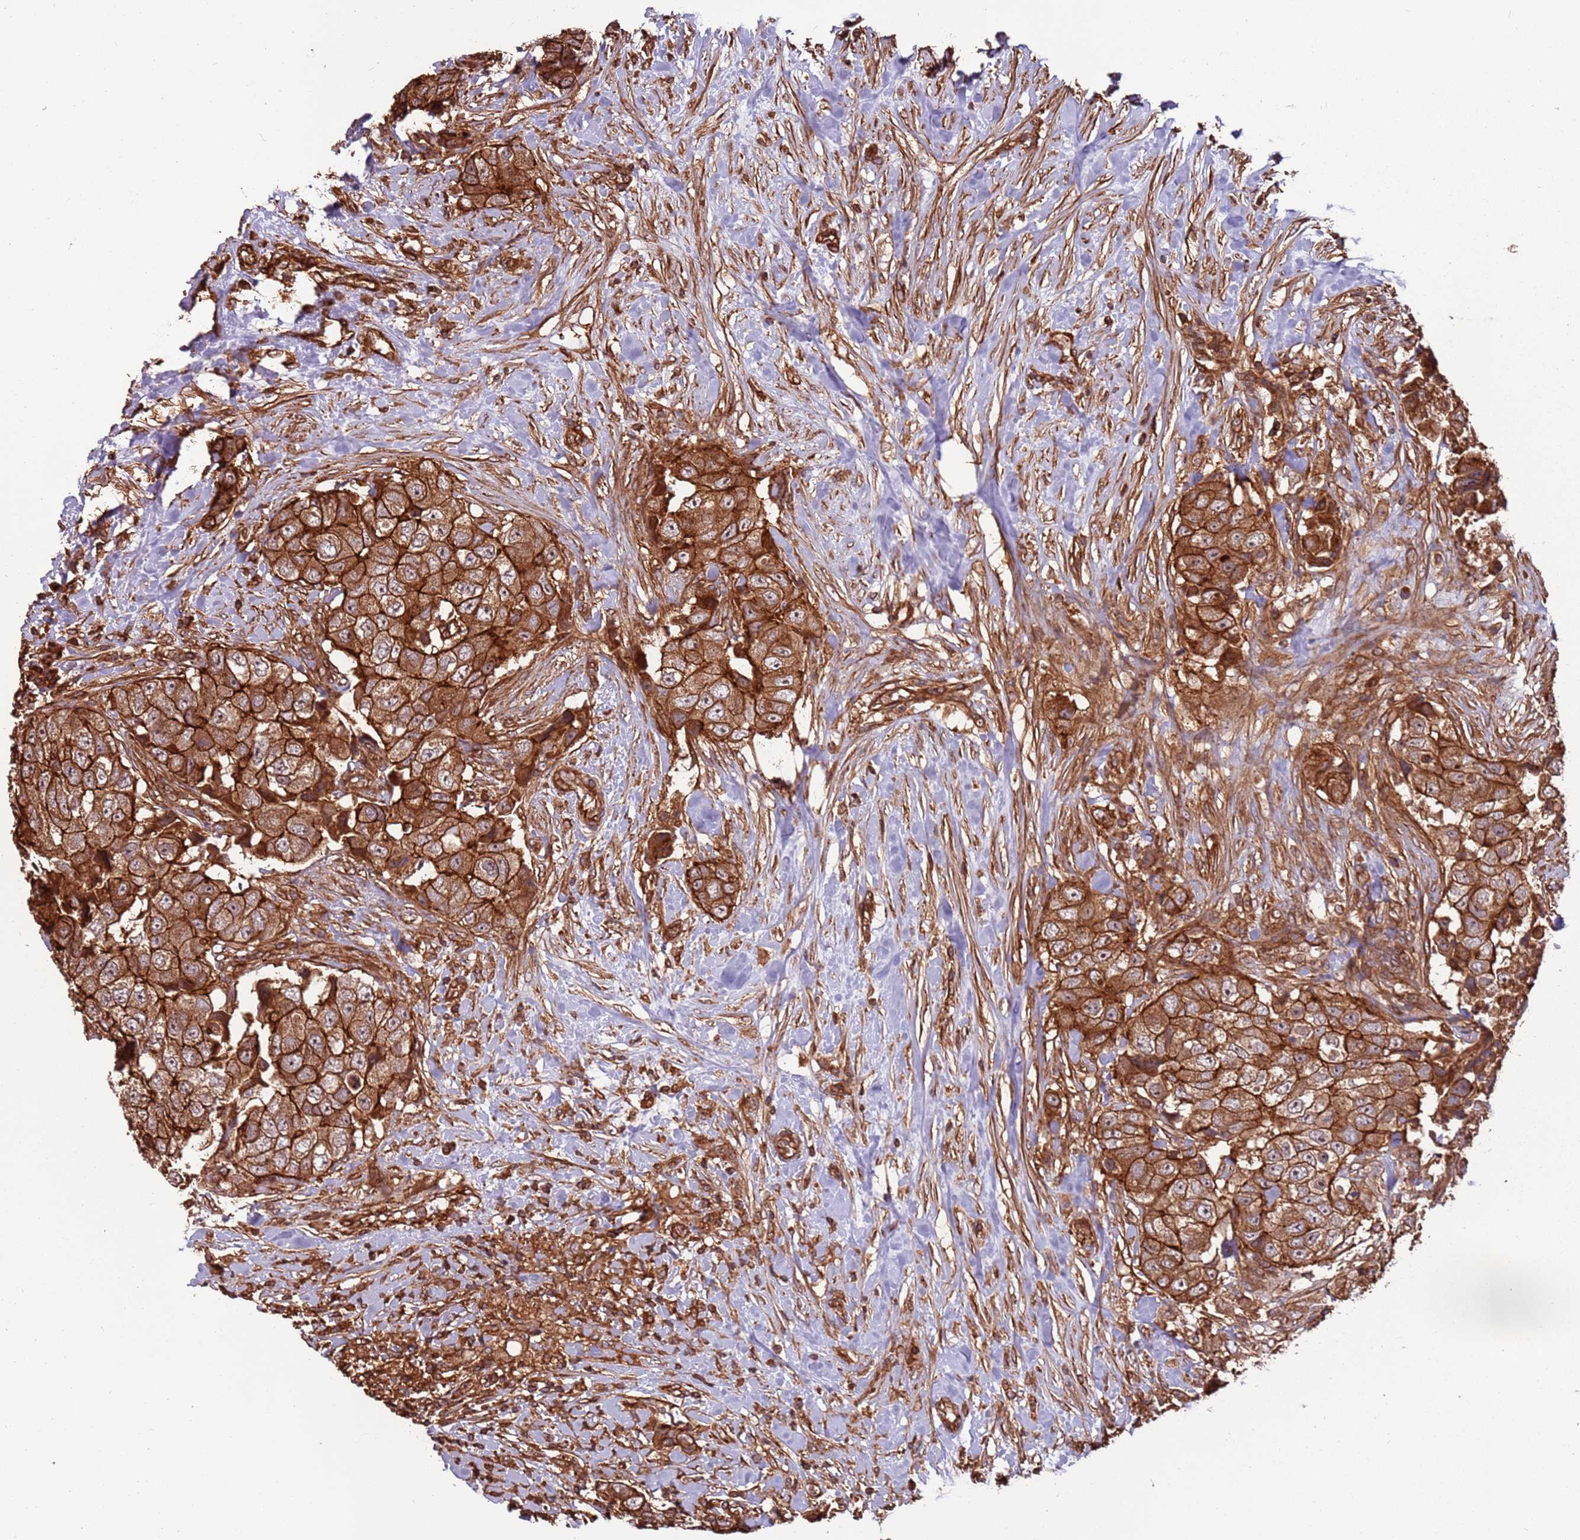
{"staining": {"intensity": "strong", "quantity": ">75%", "location": "cytoplasmic/membranous"}, "tissue": "breast cancer", "cell_type": "Tumor cells", "image_type": "cancer", "snomed": [{"axis": "morphology", "description": "Normal tissue, NOS"}, {"axis": "morphology", "description": "Duct carcinoma"}, {"axis": "topography", "description": "Breast"}], "caption": "Breast intraductal carcinoma stained for a protein exhibits strong cytoplasmic/membranous positivity in tumor cells.", "gene": "ACVR2A", "patient": {"sex": "female", "age": 62}}